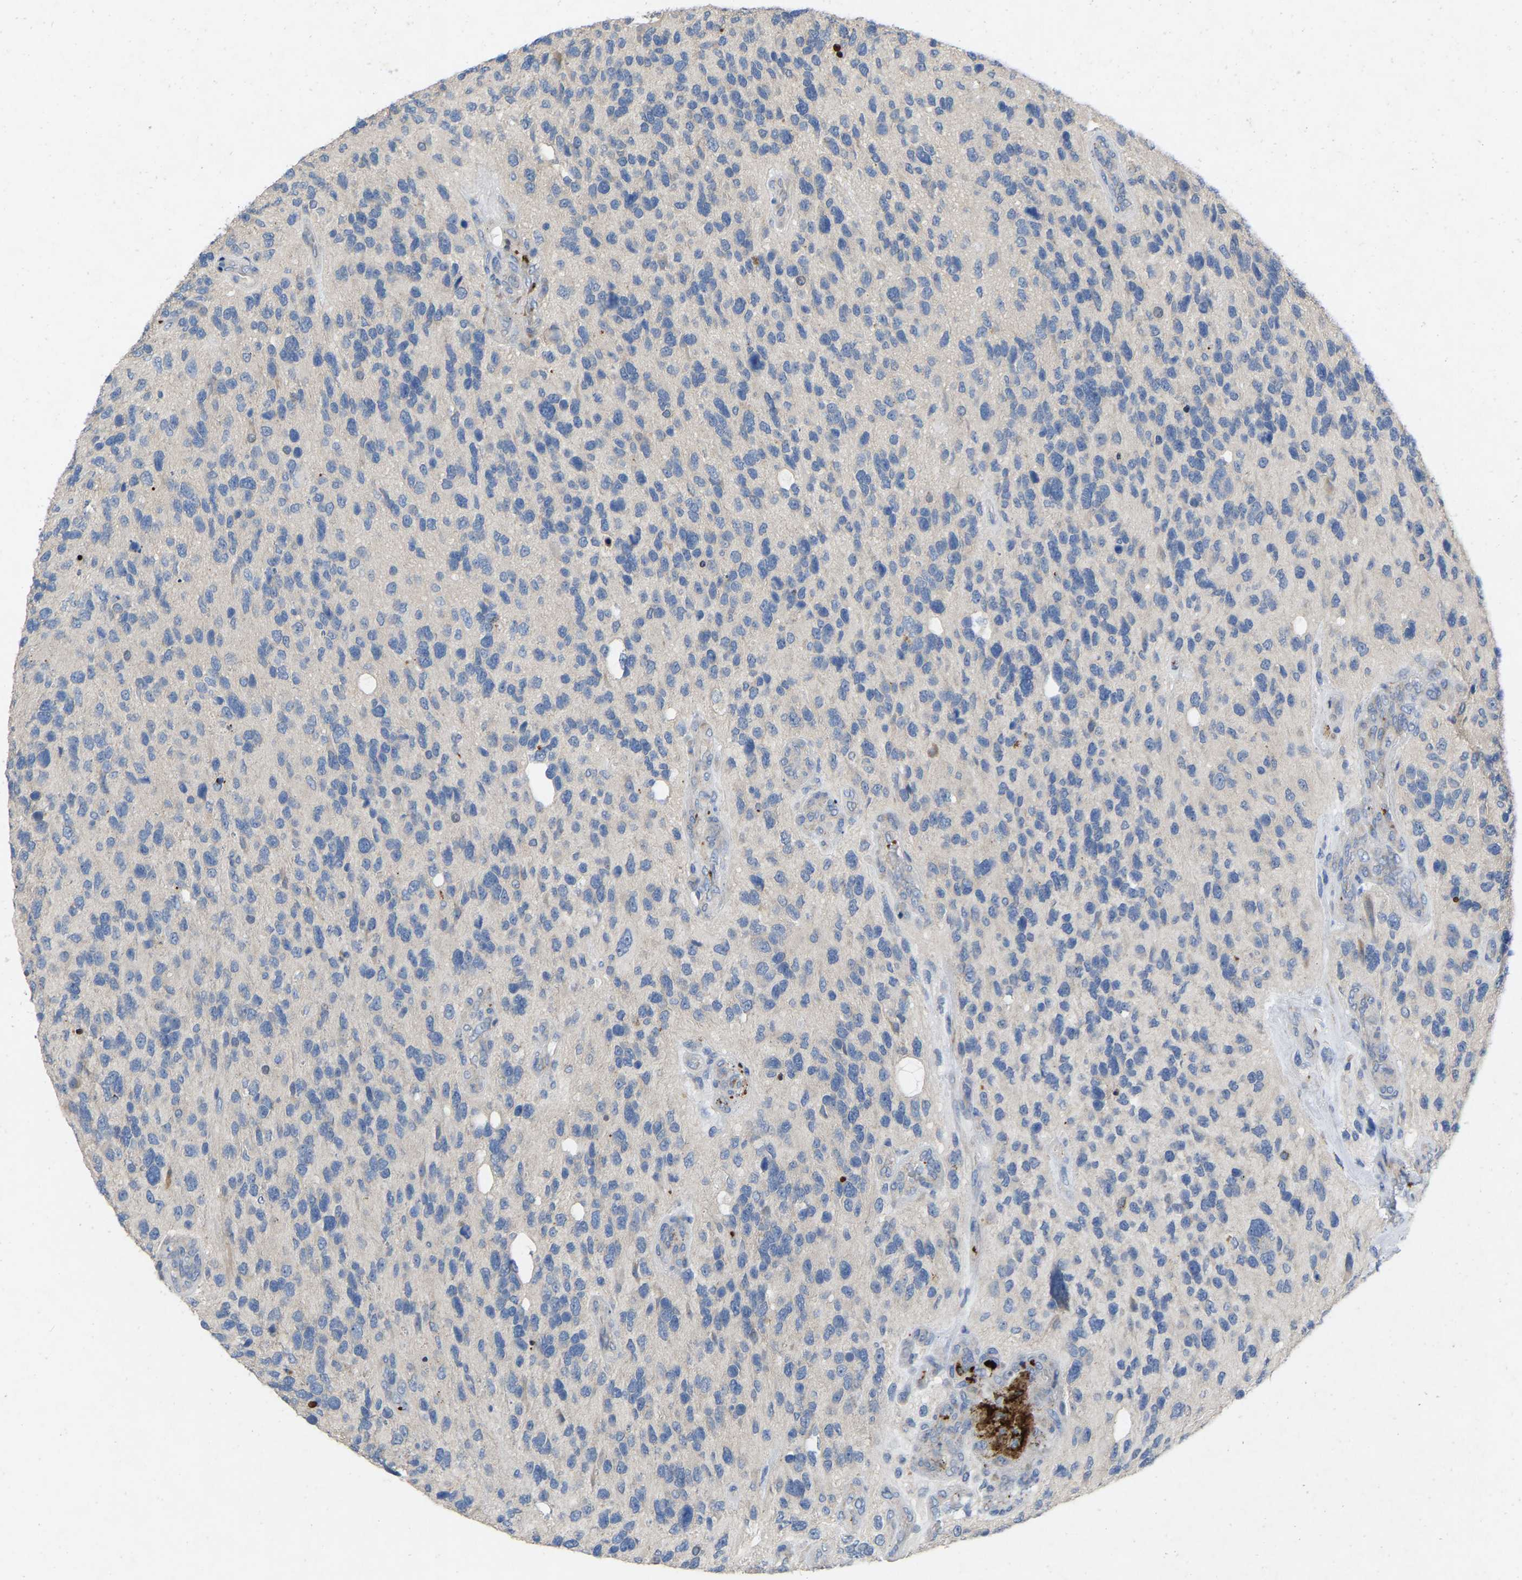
{"staining": {"intensity": "negative", "quantity": "none", "location": "none"}, "tissue": "glioma", "cell_type": "Tumor cells", "image_type": "cancer", "snomed": [{"axis": "morphology", "description": "Glioma, malignant, High grade"}, {"axis": "topography", "description": "Brain"}], "caption": "The image demonstrates no staining of tumor cells in glioma.", "gene": "RHEB", "patient": {"sex": "female", "age": 58}}